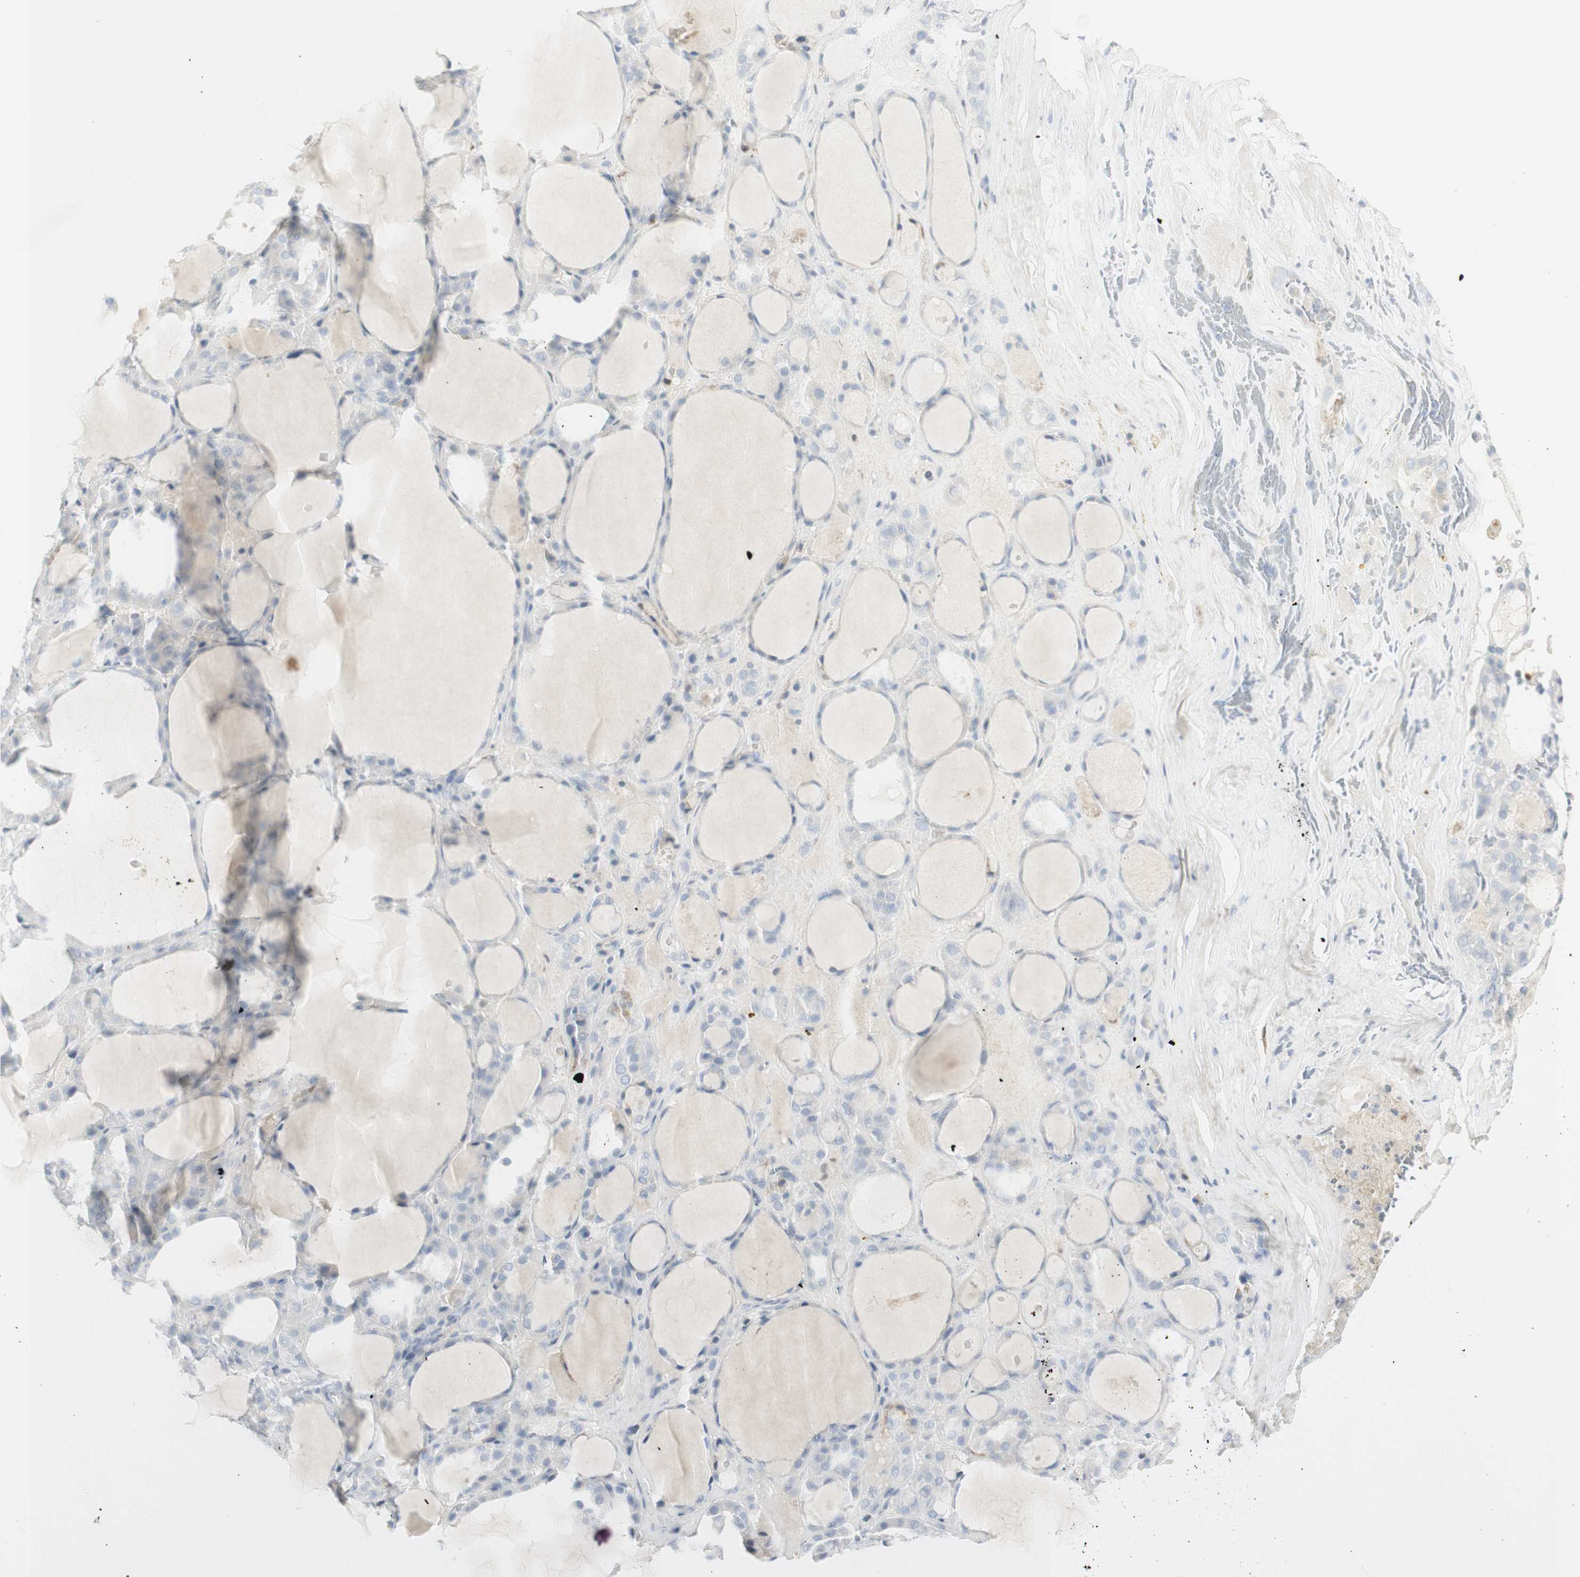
{"staining": {"intensity": "negative", "quantity": "none", "location": "none"}, "tissue": "thyroid gland", "cell_type": "Glandular cells", "image_type": "normal", "snomed": [{"axis": "morphology", "description": "Normal tissue, NOS"}, {"axis": "morphology", "description": "Carcinoma, NOS"}, {"axis": "topography", "description": "Thyroid gland"}], "caption": "This is a image of IHC staining of normal thyroid gland, which shows no positivity in glandular cells.", "gene": "MDK", "patient": {"sex": "female", "age": 86}}